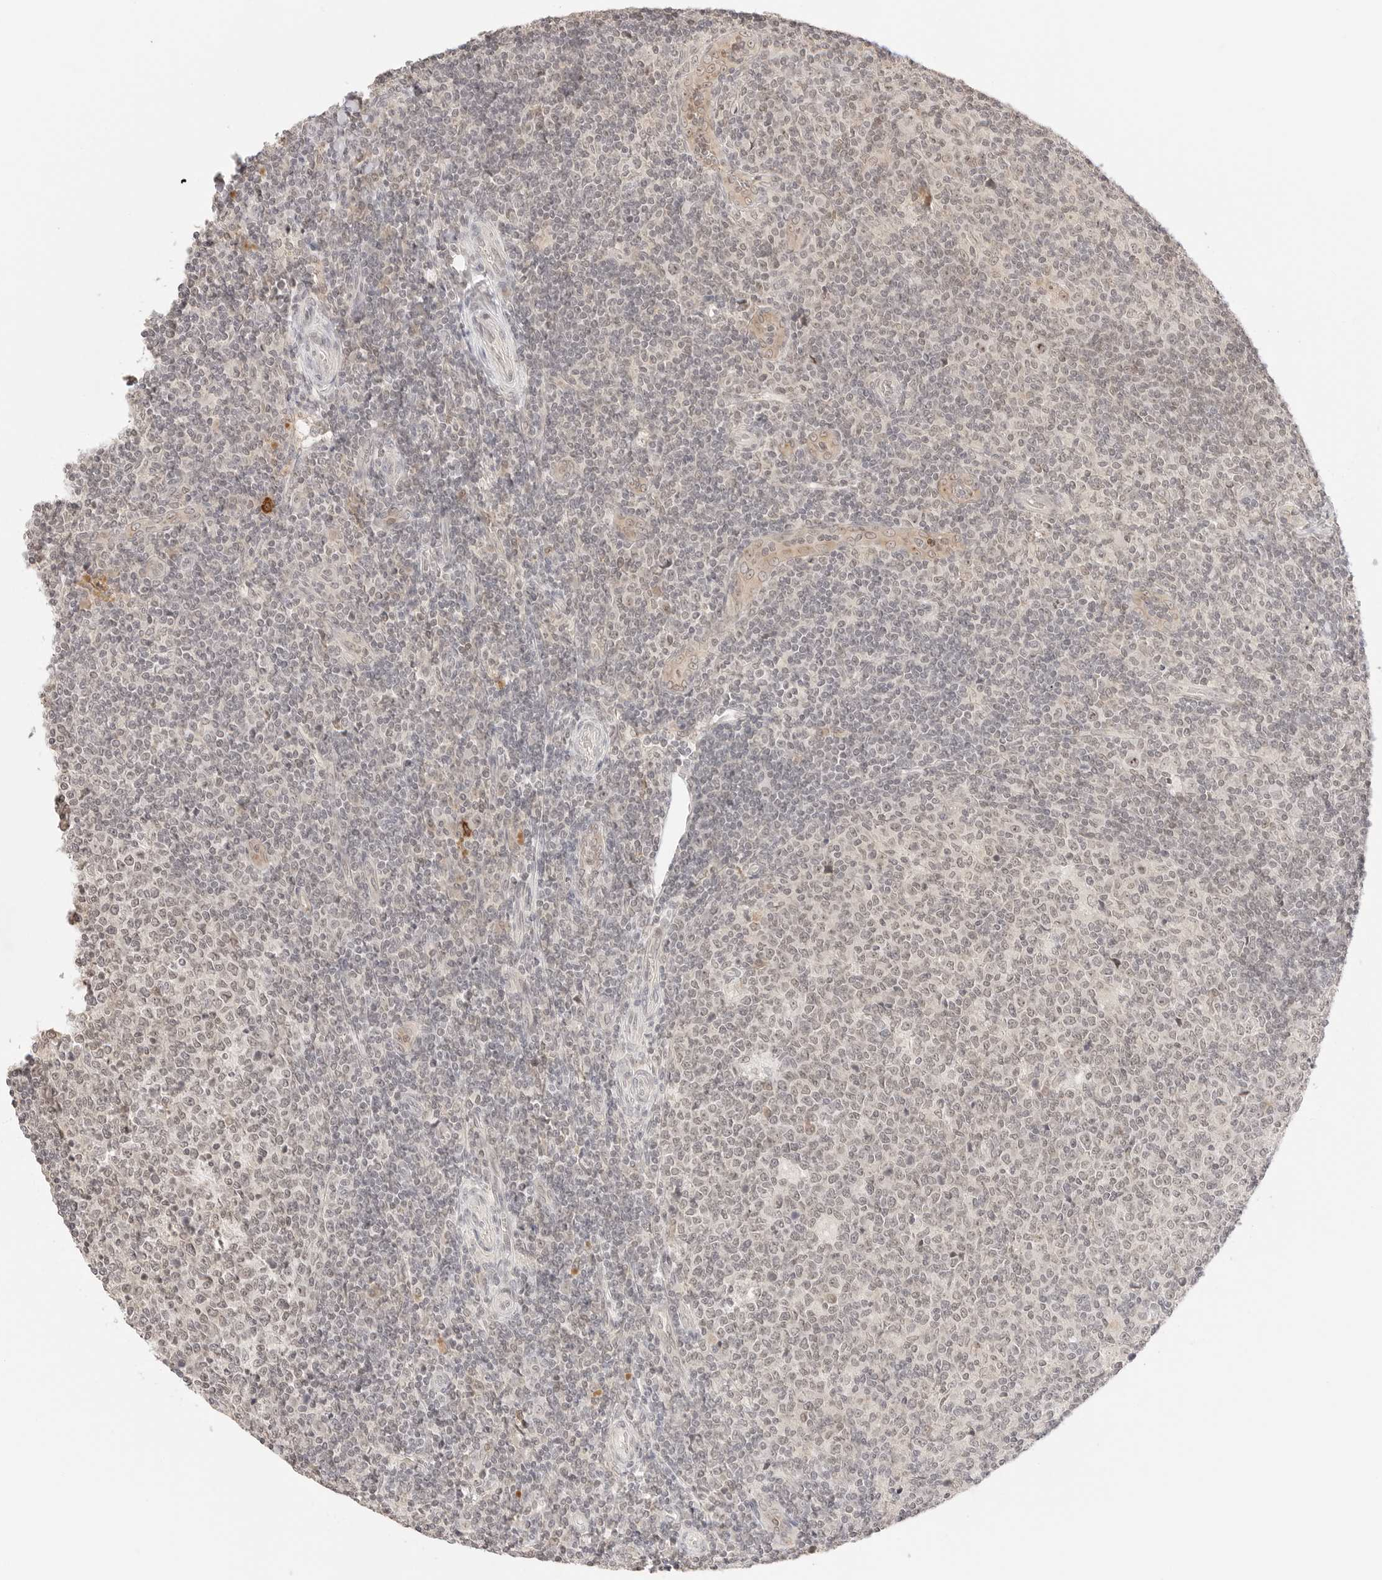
{"staining": {"intensity": "moderate", "quantity": "25%-75%", "location": "nuclear"}, "tissue": "tonsil", "cell_type": "Germinal center cells", "image_type": "normal", "snomed": [{"axis": "morphology", "description": "Normal tissue, NOS"}, {"axis": "topography", "description": "Tonsil"}], "caption": "Approximately 25%-75% of germinal center cells in normal human tonsil display moderate nuclear protein positivity as visualized by brown immunohistochemical staining.", "gene": "RPS6KL1", "patient": {"sex": "female", "age": 19}}